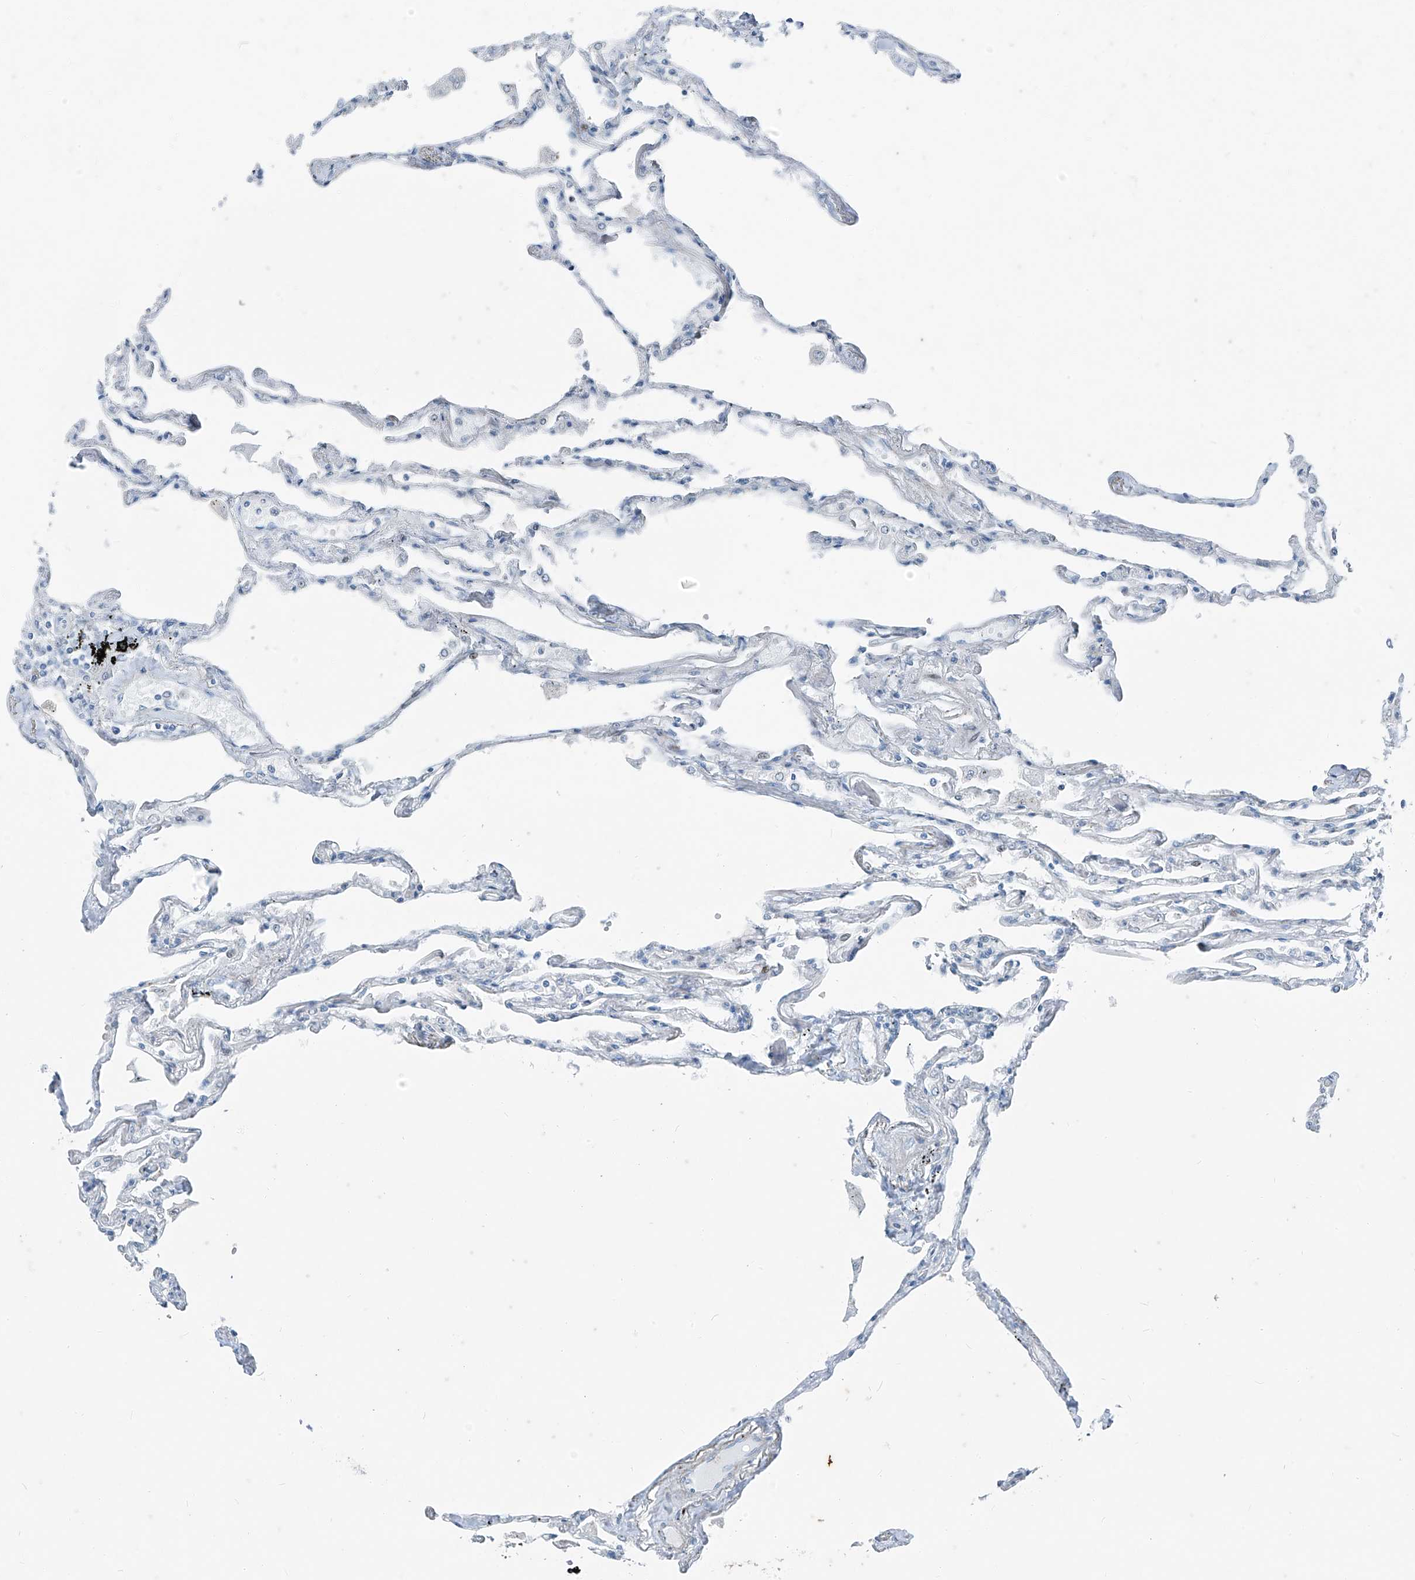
{"staining": {"intensity": "negative", "quantity": "none", "location": "none"}, "tissue": "lung", "cell_type": "Alveolar cells", "image_type": "normal", "snomed": [{"axis": "morphology", "description": "Normal tissue, NOS"}, {"axis": "topography", "description": "Lung"}], "caption": "Immunohistochemistry photomicrograph of normal human lung stained for a protein (brown), which exhibits no staining in alveolar cells. (Brightfield microscopy of DAB immunohistochemistry at high magnification).", "gene": "PPCS", "patient": {"sex": "female", "age": 67}}